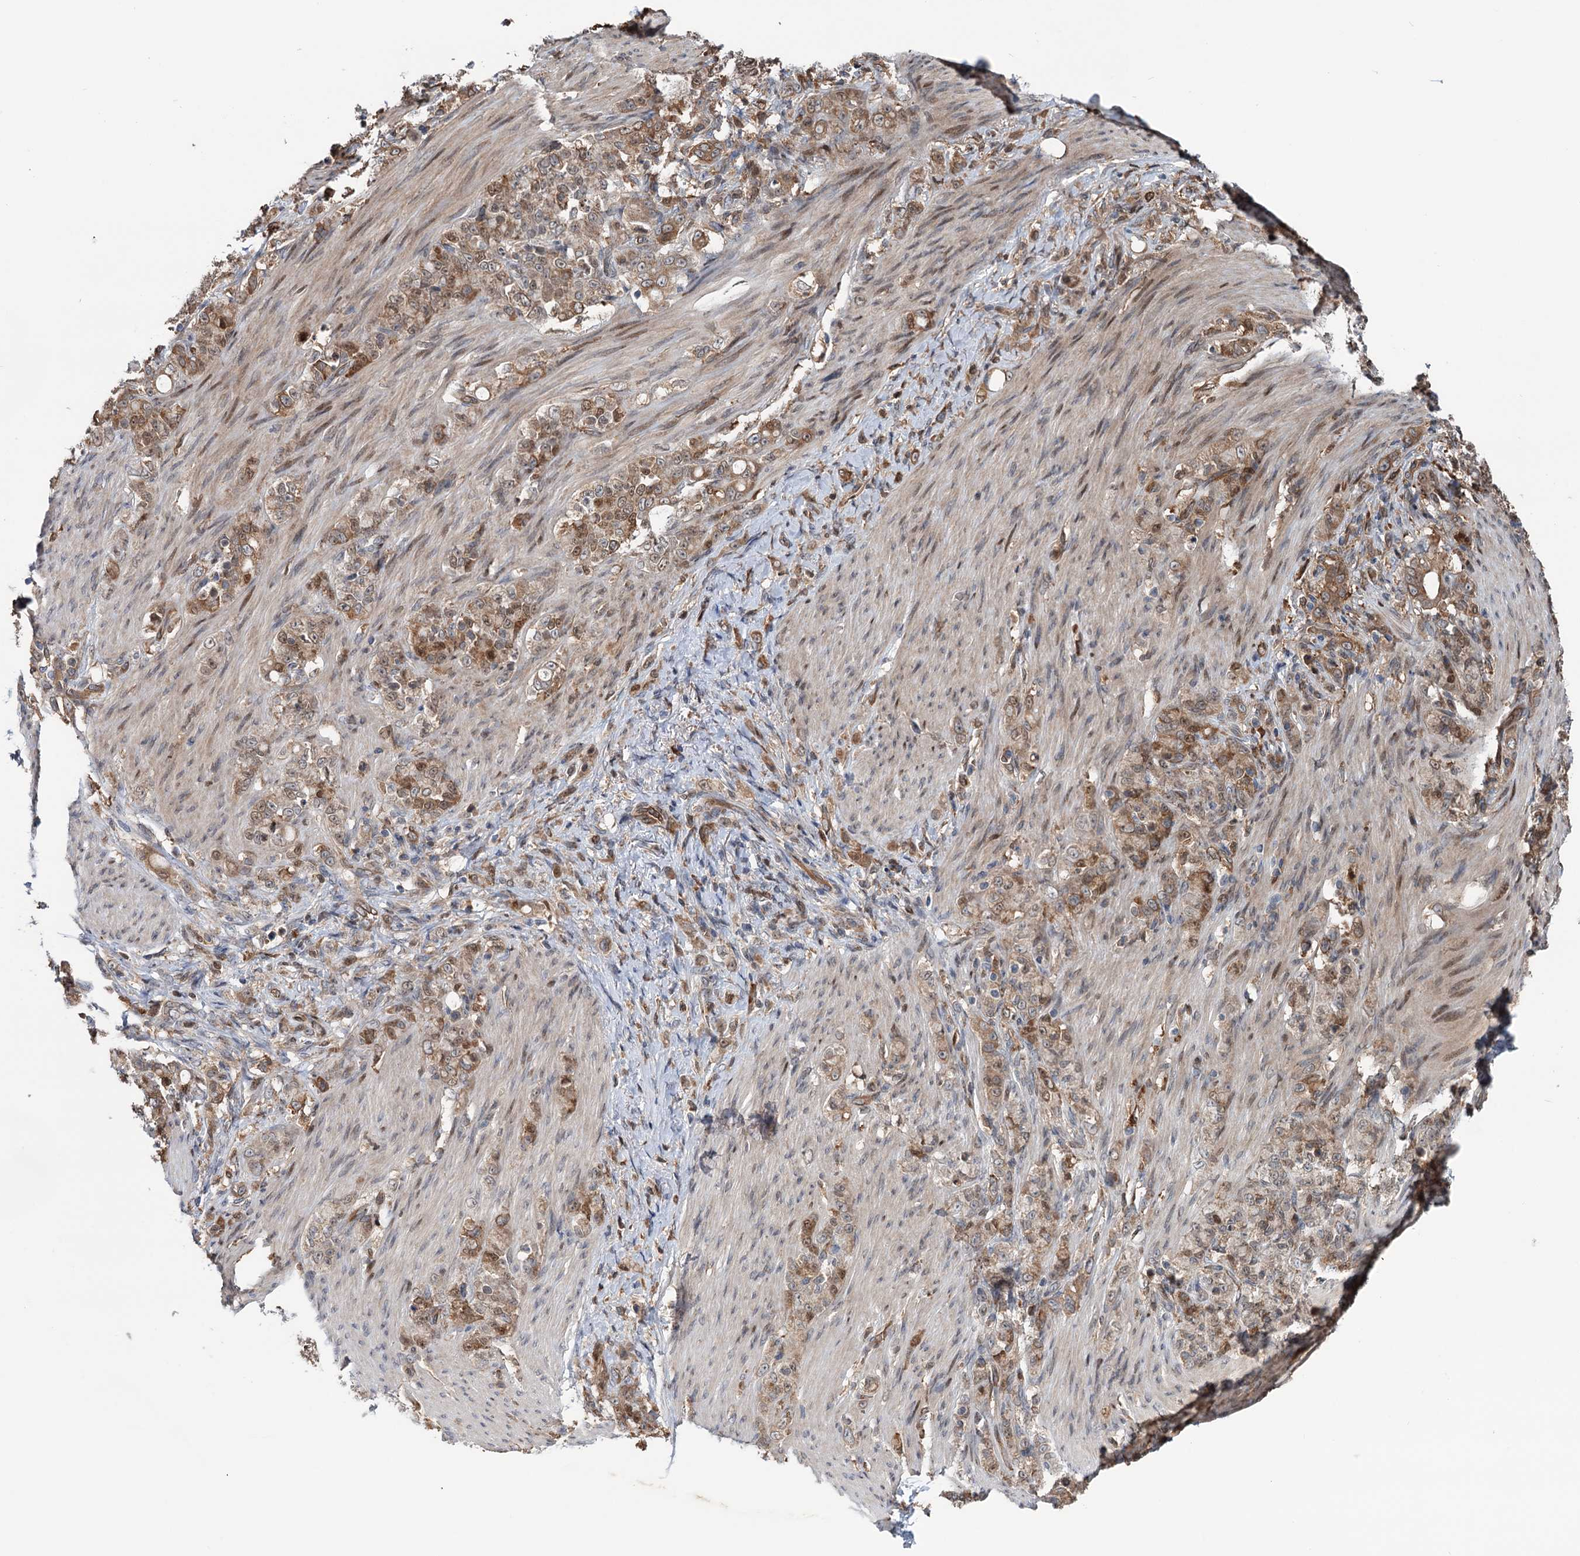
{"staining": {"intensity": "moderate", "quantity": ">75%", "location": "cytoplasmic/membranous,nuclear"}, "tissue": "stomach cancer", "cell_type": "Tumor cells", "image_type": "cancer", "snomed": [{"axis": "morphology", "description": "Adenocarcinoma, NOS"}, {"axis": "topography", "description": "Stomach"}], "caption": "High-power microscopy captured an IHC image of stomach cancer (adenocarcinoma), revealing moderate cytoplasmic/membranous and nuclear positivity in approximately >75% of tumor cells. The staining was performed using DAB to visualize the protein expression in brown, while the nuclei were stained in blue with hematoxylin (Magnification: 20x).", "gene": "NCAPD2", "patient": {"sex": "female", "age": 79}}